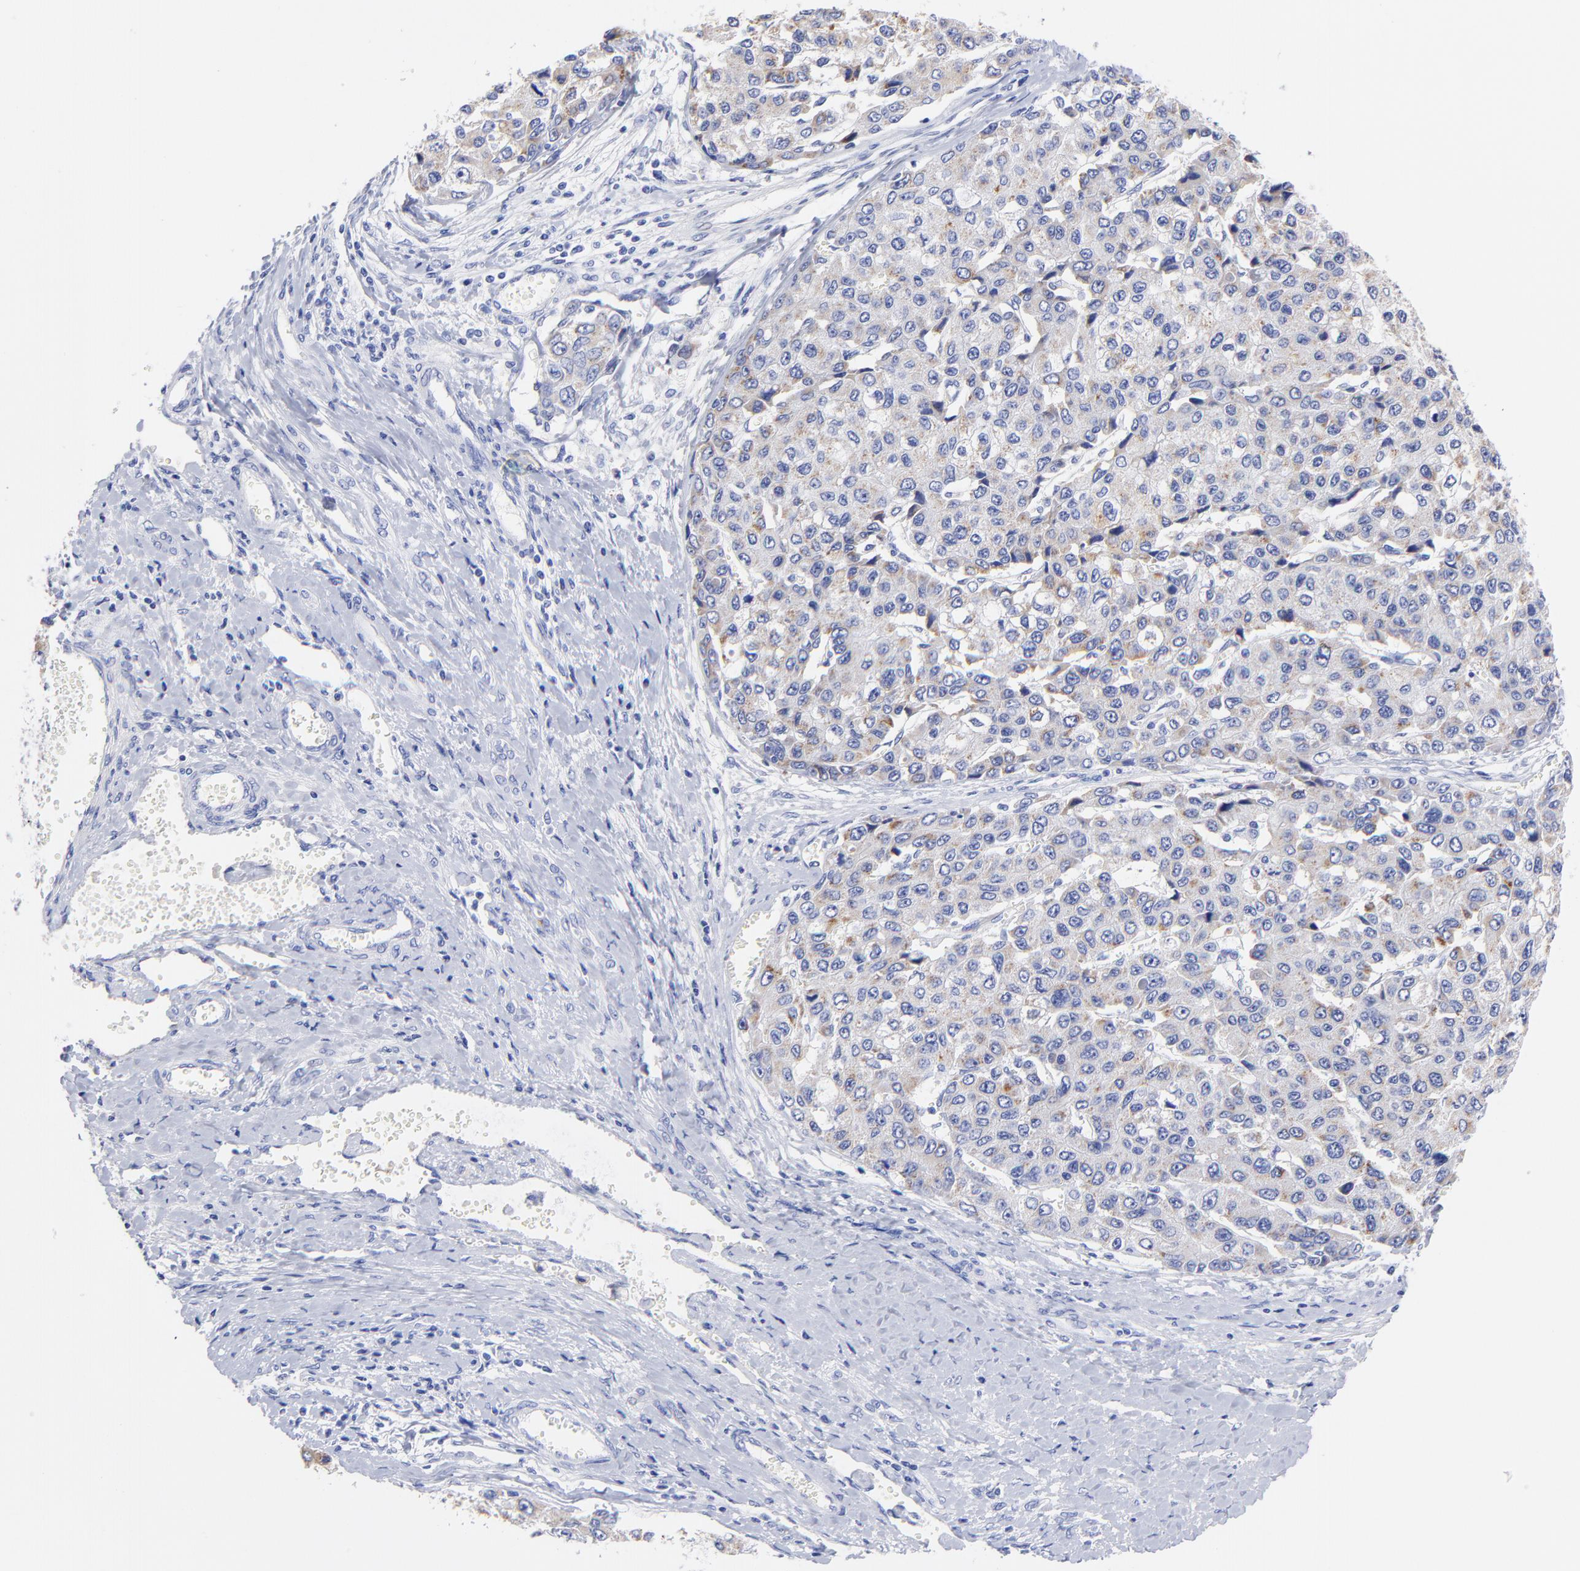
{"staining": {"intensity": "weak", "quantity": ">75%", "location": "cytoplasmic/membranous"}, "tissue": "liver cancer", "cell_type": "Tumor cells", "image_type": "cancer", "snomed": [{"axis": "morphology", "description": "Carcinoma, Hepatocellular, NOS"}, {"axis": "topography", "description": "Liver"}], "caption": "This histopathology image displays immunohistochemistry (IHC) staining of human liver cancer (hepatocellular carcinoma), with low weak cytoplasmic/membranous expression in about >75% of tumor cells.", "gene": "C1QTNF6", "patient": {"sex": "female", "age": 66}}